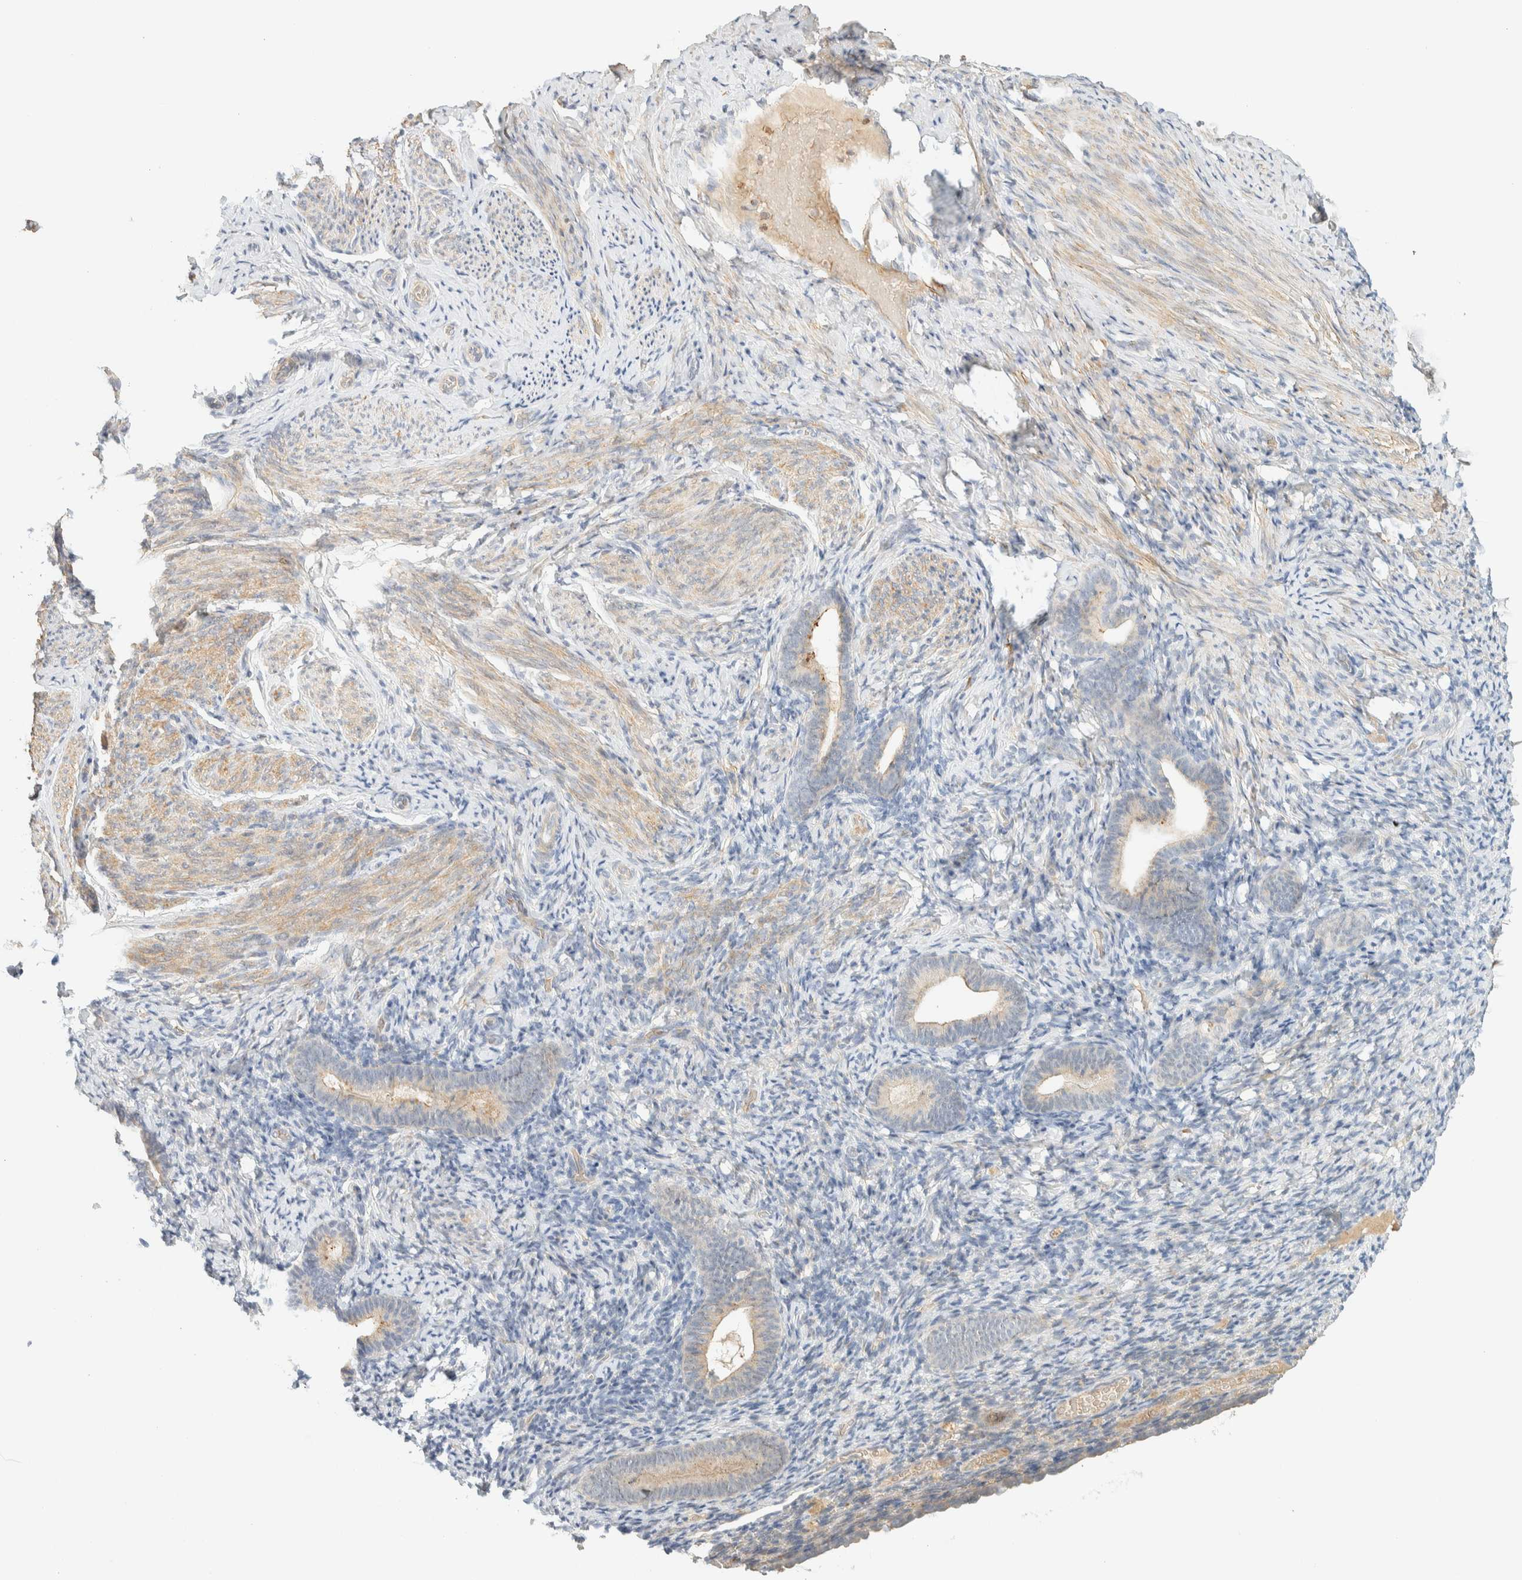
{"staining": {"intensity": "negative", "quantity": "none", "location": "none"}, "tissue": "endometrium", "cell_type": "Cells in endometrial stroma", "image_type": "normal", "snomed": [{"axis": "morphology", "description": "Normal tissue, NOS"}, {"axis": "topography", "description": "Endometrium"}], "caption": "The immunohistochemistry (IHC) micrograph has no significant expression in cells in endometrial stroma of endometrium. The staining is performed using DAB brown chromogen with nuclei counter-stained in using hematoxylin.", "gene": "TNK1", "patient": {"sex": "female", "age": 51}}